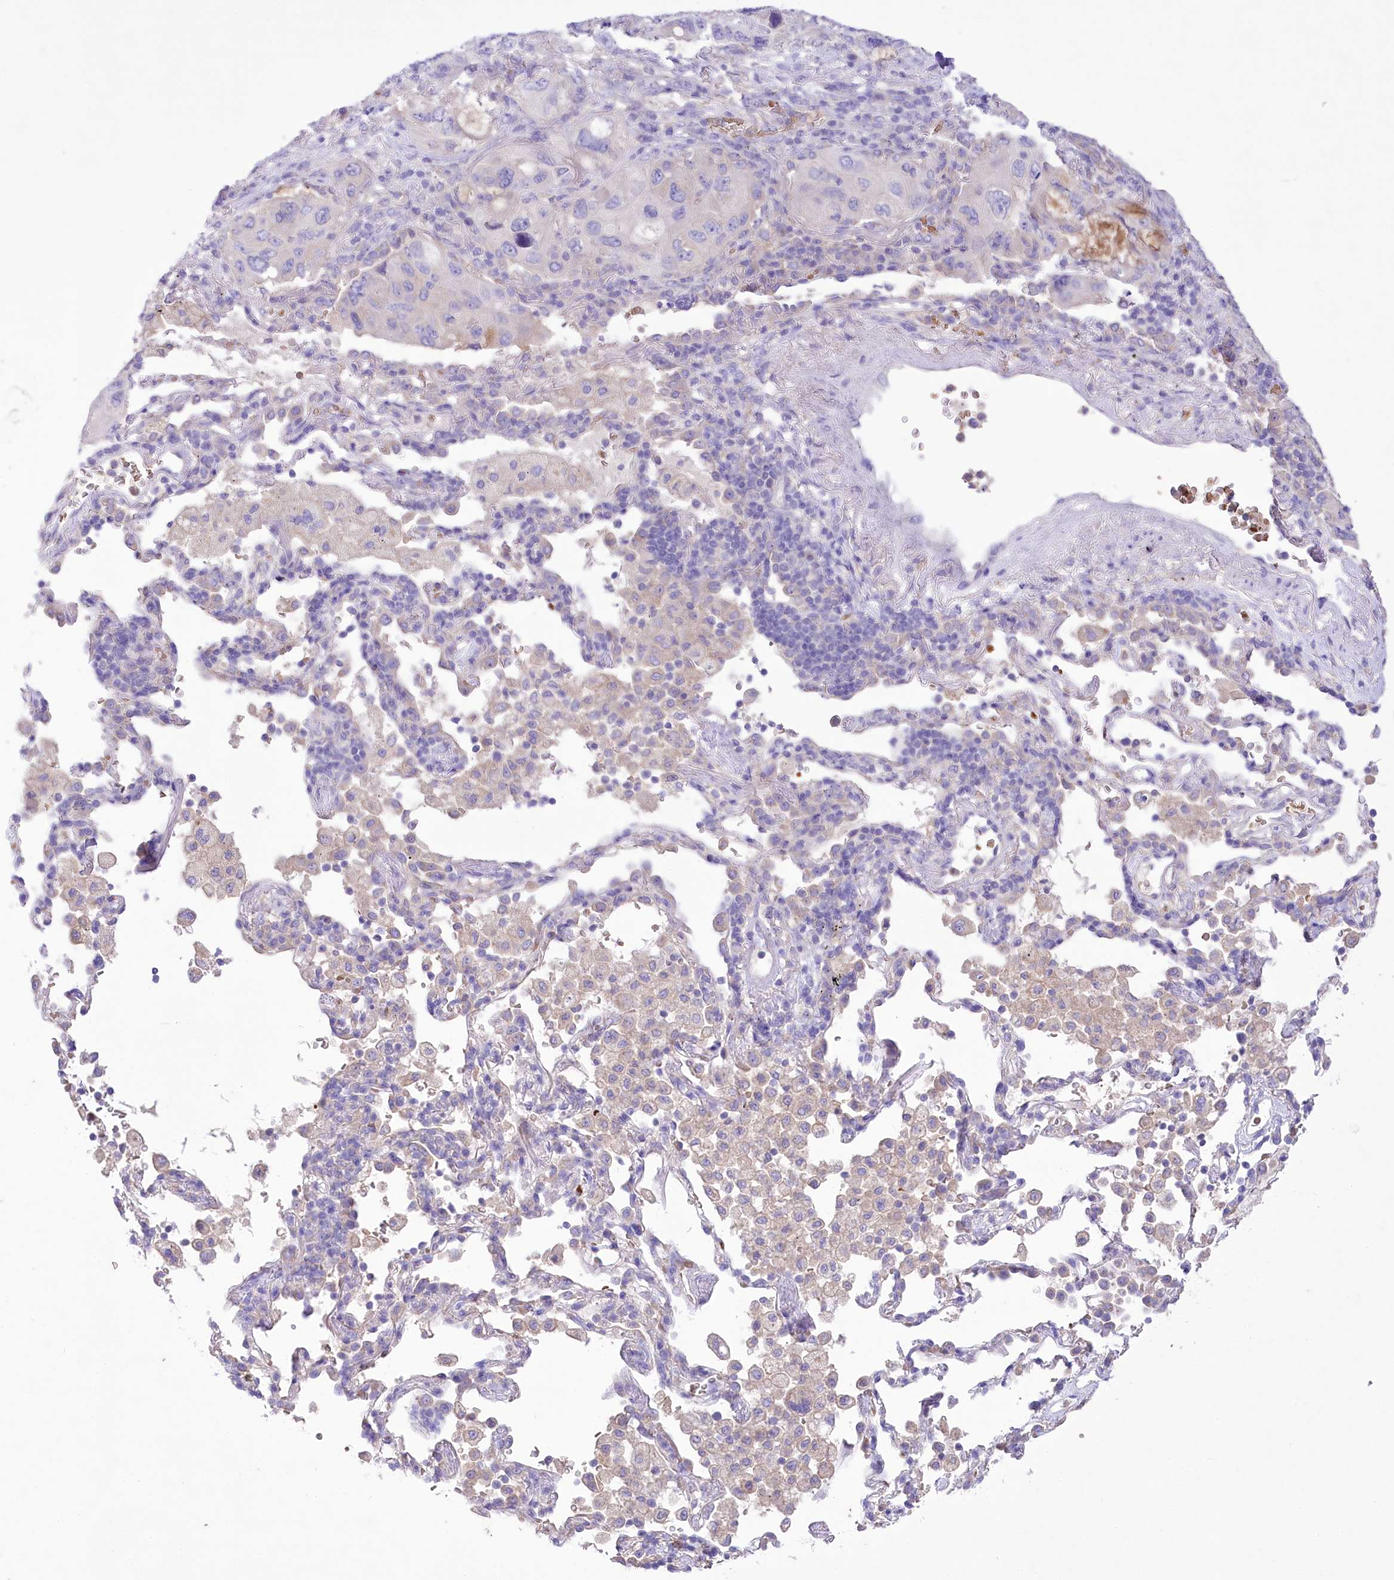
{"staining": {"intensity": "negative", "quantity": "none", "location": "none"}, "tissue": "lung cancer", "cell_type": "Tumor cells", "image_type": "cancer", "snomed": [{"axis": "morphology", "description": "Squamous cell carcinoma, NOS"}, {"axis": "topography", "description": "Lung"}], "caption": "Immunohistochemistry (IHC) histopathology image of neoplastic tissue: squamous cell carcinoma (lung) stained with DAB (3,3'-diaminobenzidine) displays no significant protein staining in tumor cells.", "gene": "PRSS53", "patient": {"sex": "female", "age": 73}}